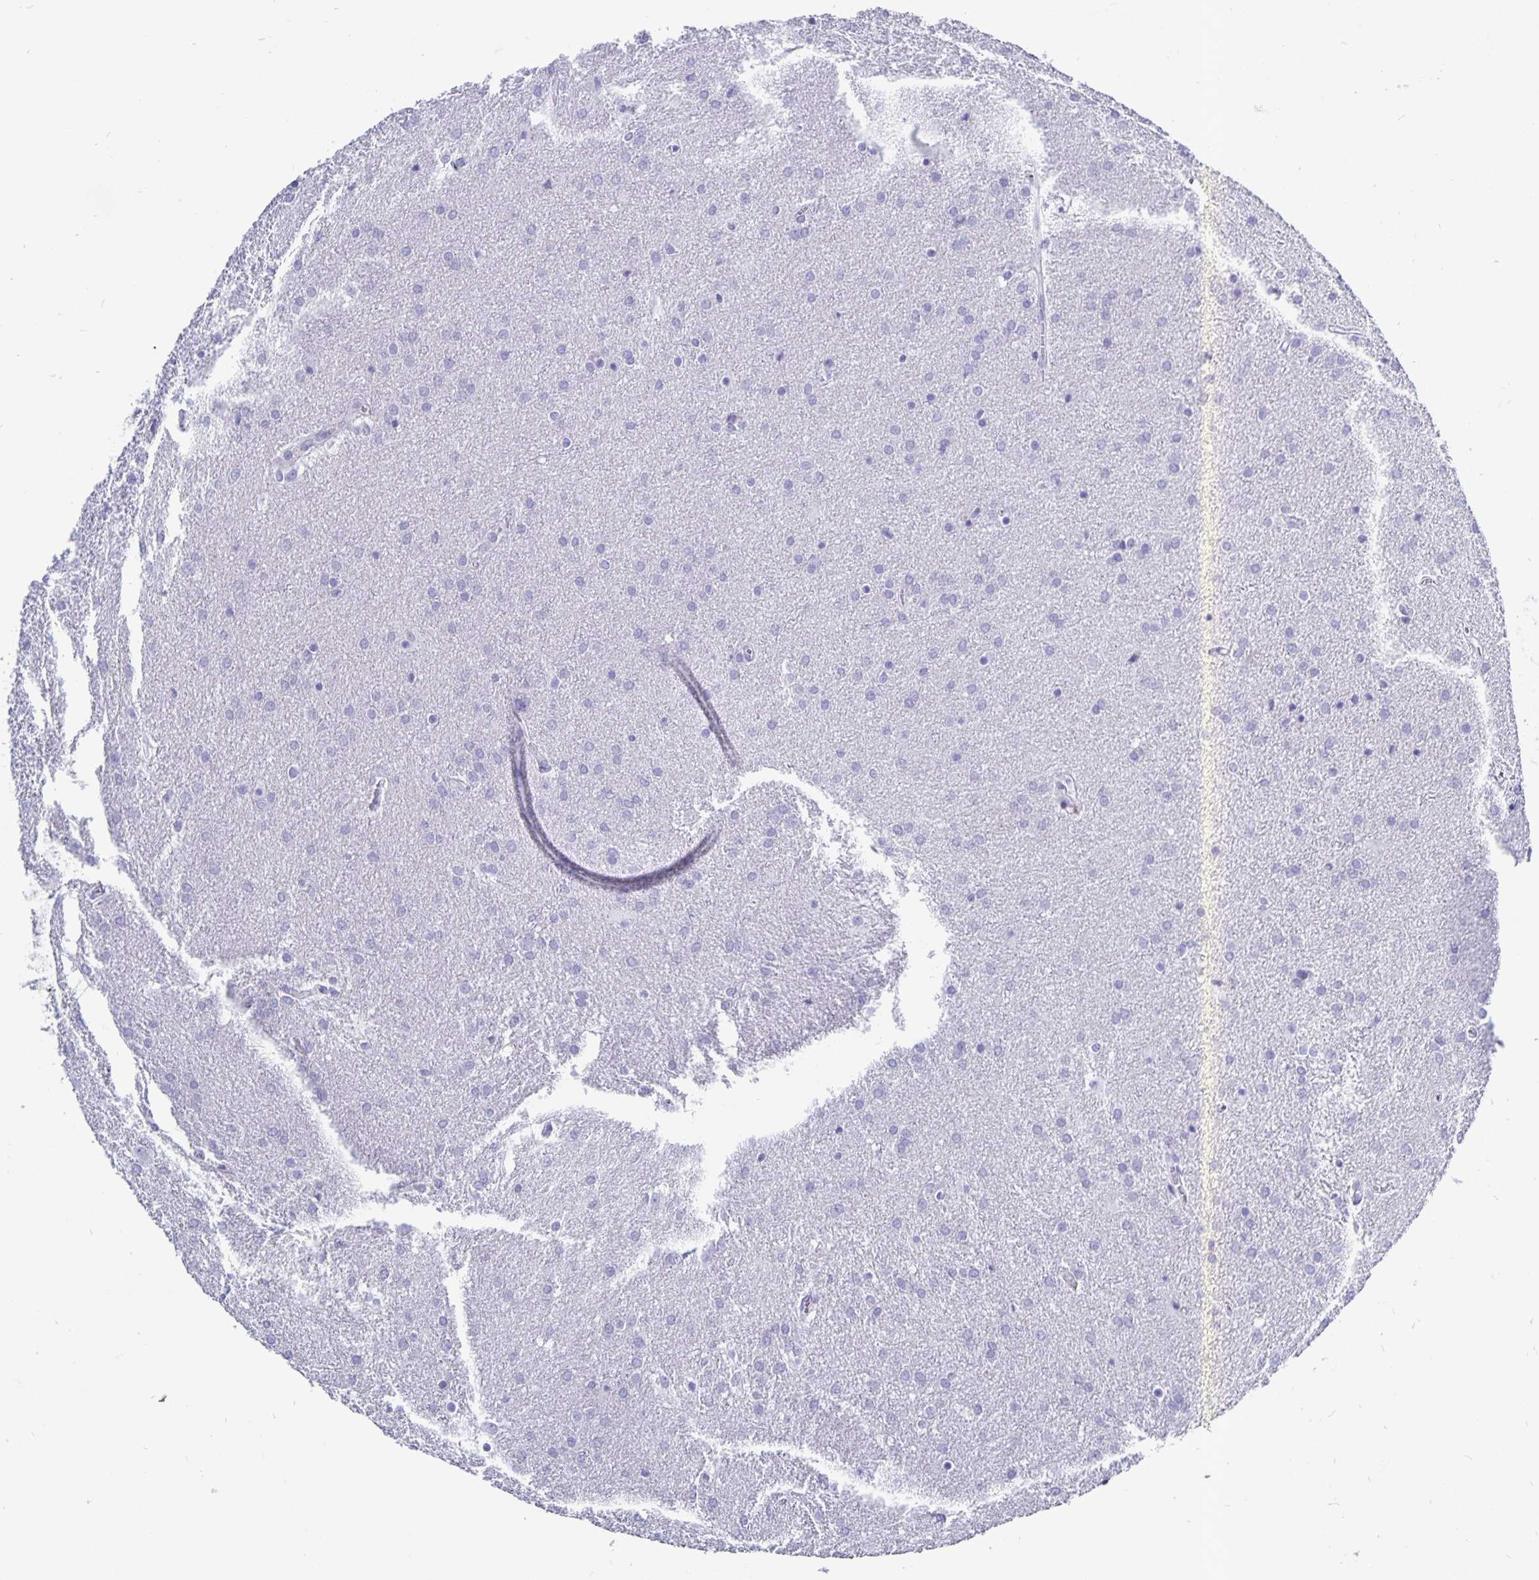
{"staining": {"intensity": "negative", "quantity": "none", "location": "none"}, "tissue": "glioma", "cell_type": "Tumor cells", "image_type": "cancer", "snomed": [{"axis": "morphology", "description": "Glioma, malignant, Low grade"}, {"axis": "topography", "description": "Brain"}], "caption": "Immunohistochemical staining of human low-grade glioma (malignant) exhibits no significant positivity in tumor cells.", "gene": "ODF3B", "patient": {"sex": "female", "age": 32}}